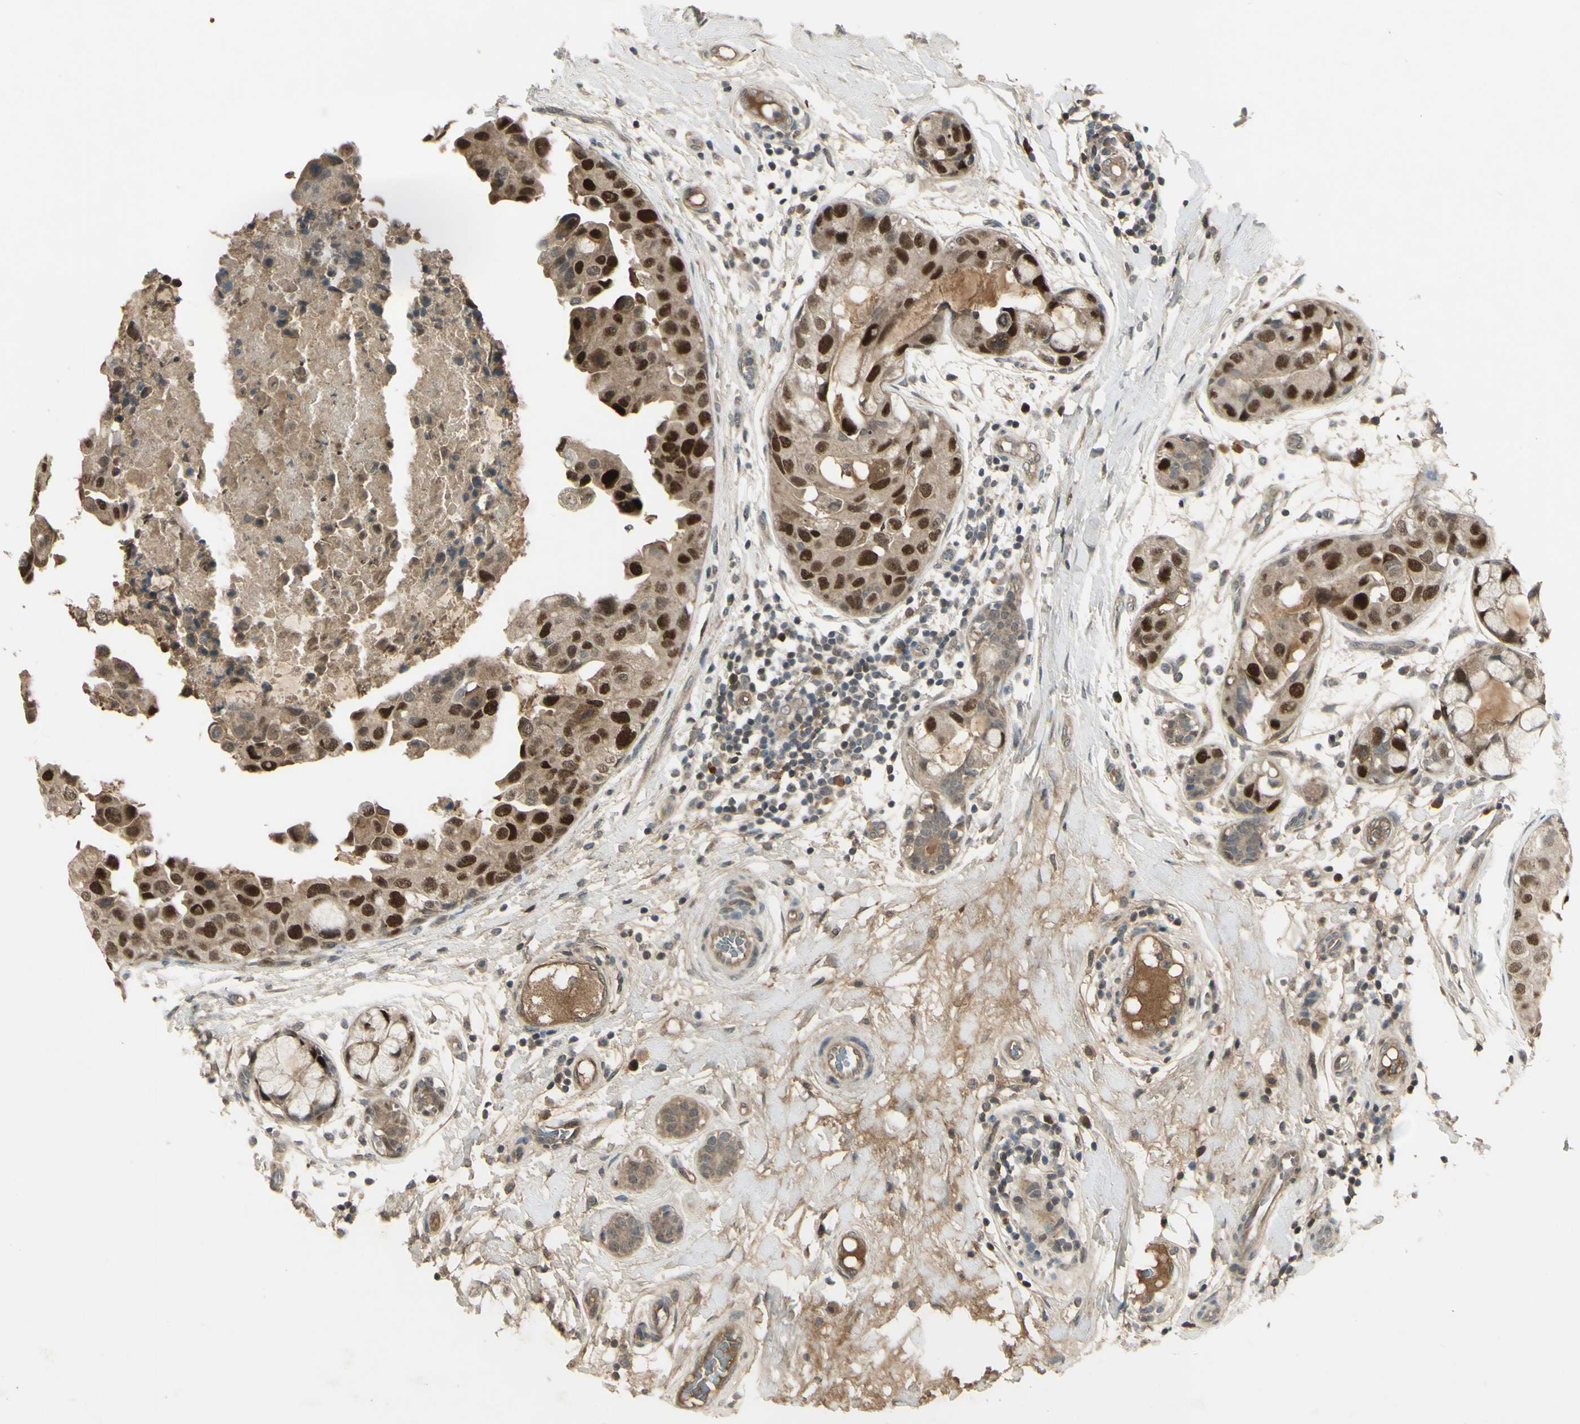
{"staining": {"intensity": "strong", "quantity": ">75%", "location": "nuclear"}, "tissue": "breast cancer", "cell_type": "Tumor cells", "image_type": "cancer", "snomed": [{"axis": "morphology", "description": "Duct carcinoma"}, {"axis": "topography", "description": "Breast"}], "caption": "Breast cancer (intraductal carcinoma) stained for a protein (brown) shows strong nuclear positive positivity in approximately >75% of tumor cells.", "gene": "RAD18", "patient": {"sex": "female", "age": 40}}